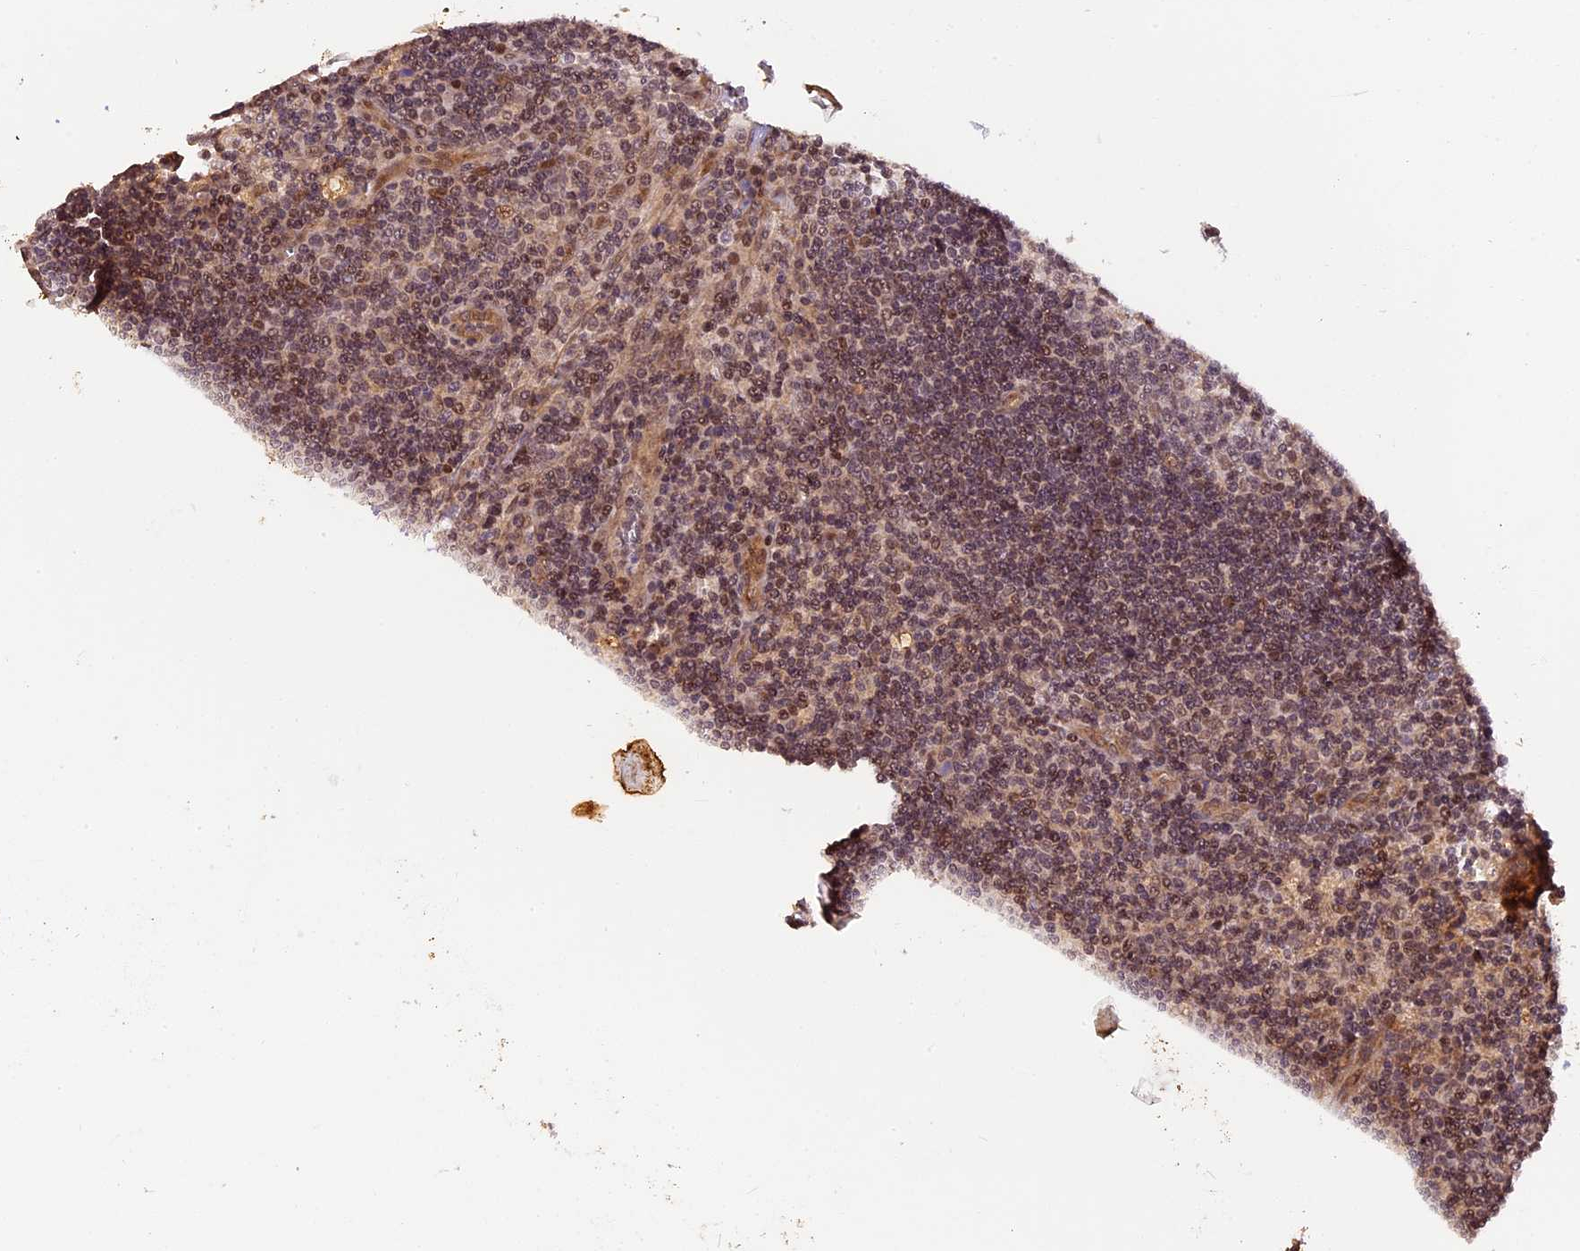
{"staining": {"intensity": "weak", "quantity": "<25%", "location": "nuclear"}, "tissue": "lymph node", "cell_type": "Germinal center cells", "image_type": "normal", "snomed": [{"axis": "morphology", "description": "Normal tissue, NOS"}, {"axis": "topography", "description": "Lymph node"}], "caption": "Human lymph node stained for a protein using immunohistochemistry exhibits no expression in germinal center cells.", "gene": "ZNF480", "patient": {"sex": "male", "age": 58}}